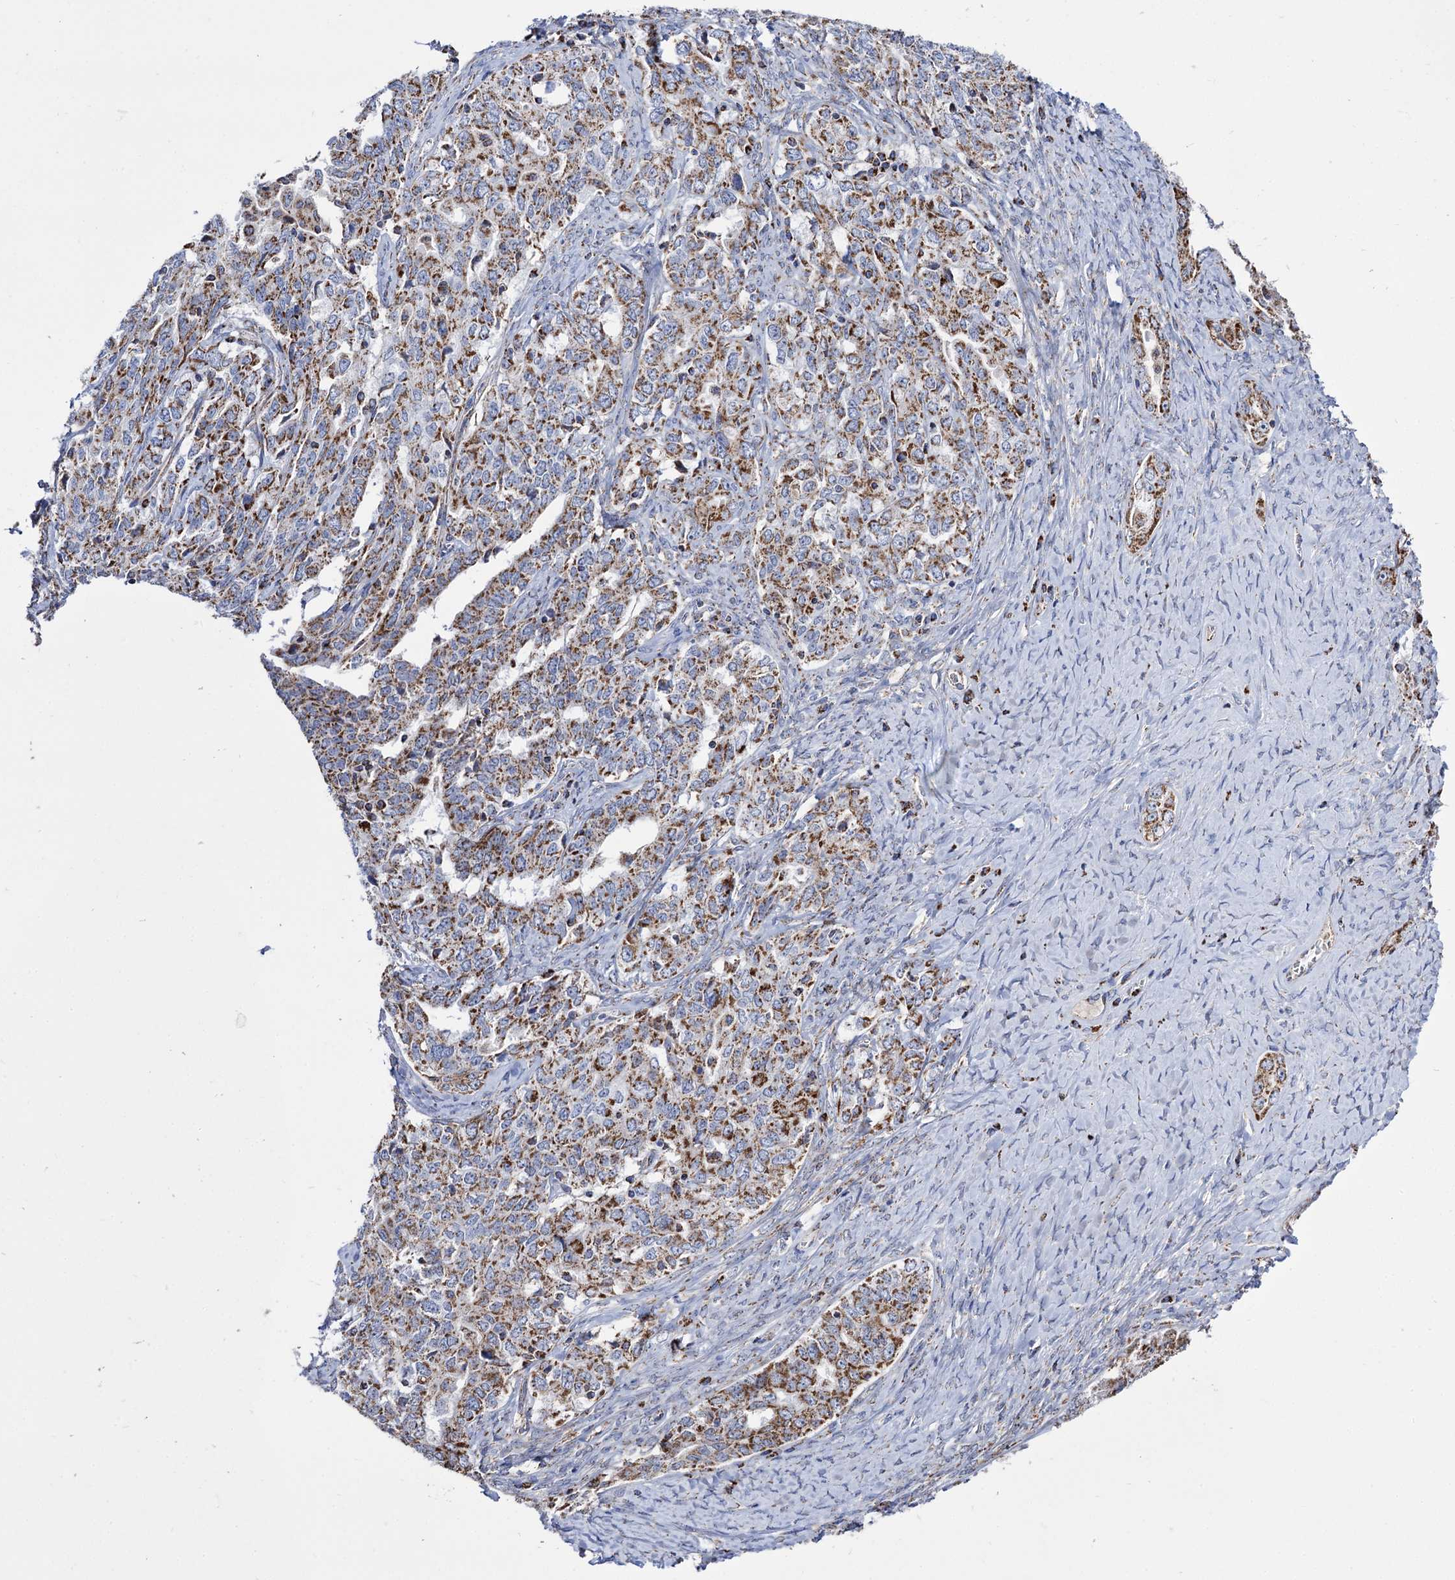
{"staining": {"intensity": "moderate", "quantity": ">75%", "location": "cytoplasmic/membranous"}, "tissue": "ovarian cancer", "cell_type": "Tumor cells", "image_type": "cancer", "snomed": [{"axis": "morphology", "description": "Carcinoma, endometroid"}, {"axis": "topography", "description": "Ovary"}], "caption": "Protein staining by immunohistochemistry (IHC) exhibits moderate cytoplasmic/membranous expression in about >75% of tumor cells in ovarian cancer (endometroid carcinoma). (brown staining indicates protein expression, while blue staining denotes nuclei).", "gene": "ABHD10", "patient": {"sex": "female", "age": 62}}